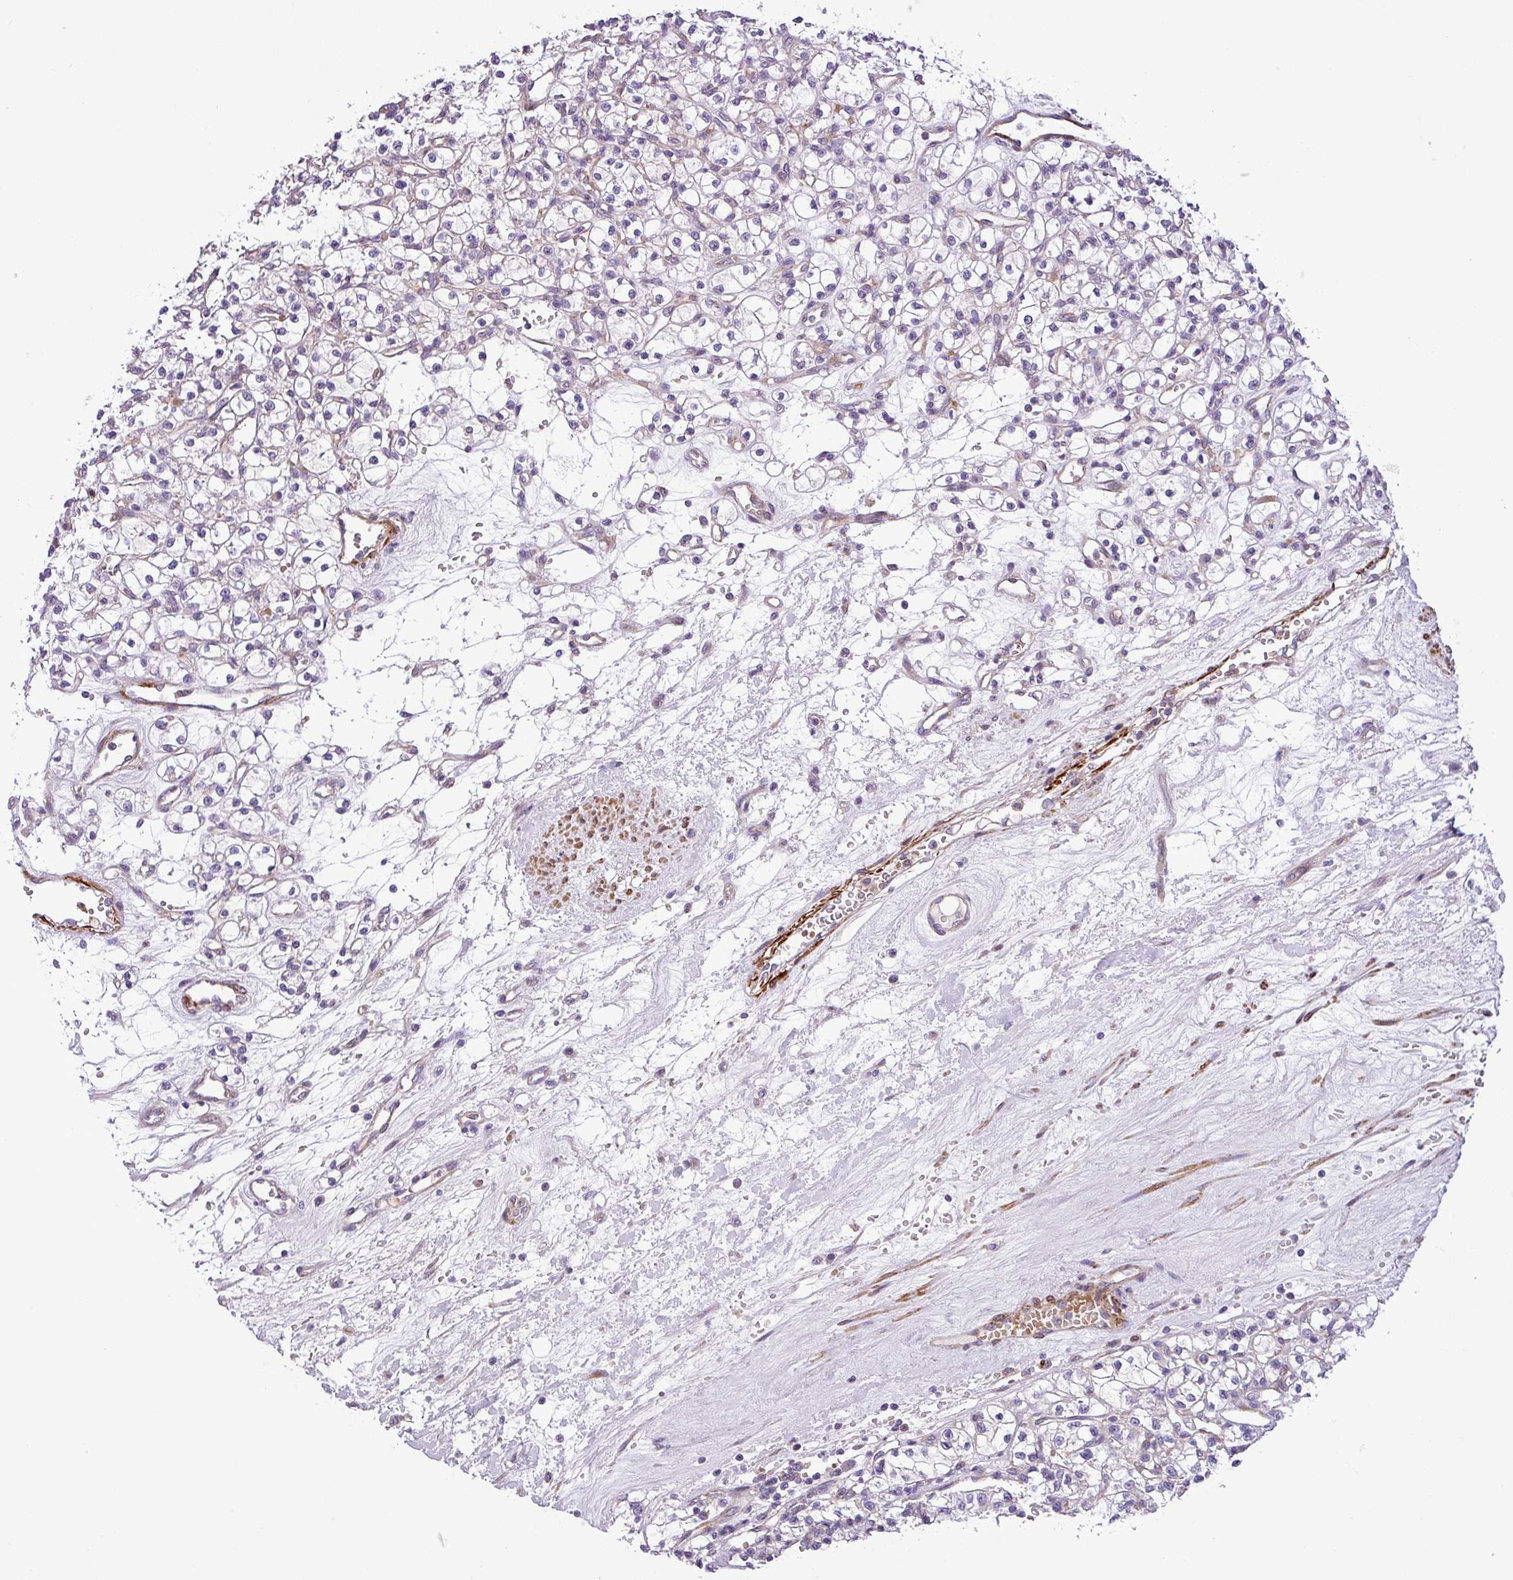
{"staining": {"intensity": "negative", "quantity": "none", "location": "none"}, "tissue": "renal cancer", "cell_type": "Tumor cells", "image_type": "cancer", "snomed": [{"axis": "morphology", "description": "Adenocarcinoma, NOS"}, {"axis": "topography", "description": "Kidney"}], "caption": "Tumor cells are negative for brown protein staining in adenocarcinoma (renal).", "gene": "NBEAL2", "patient": {"sex": "female", "age": 59}}